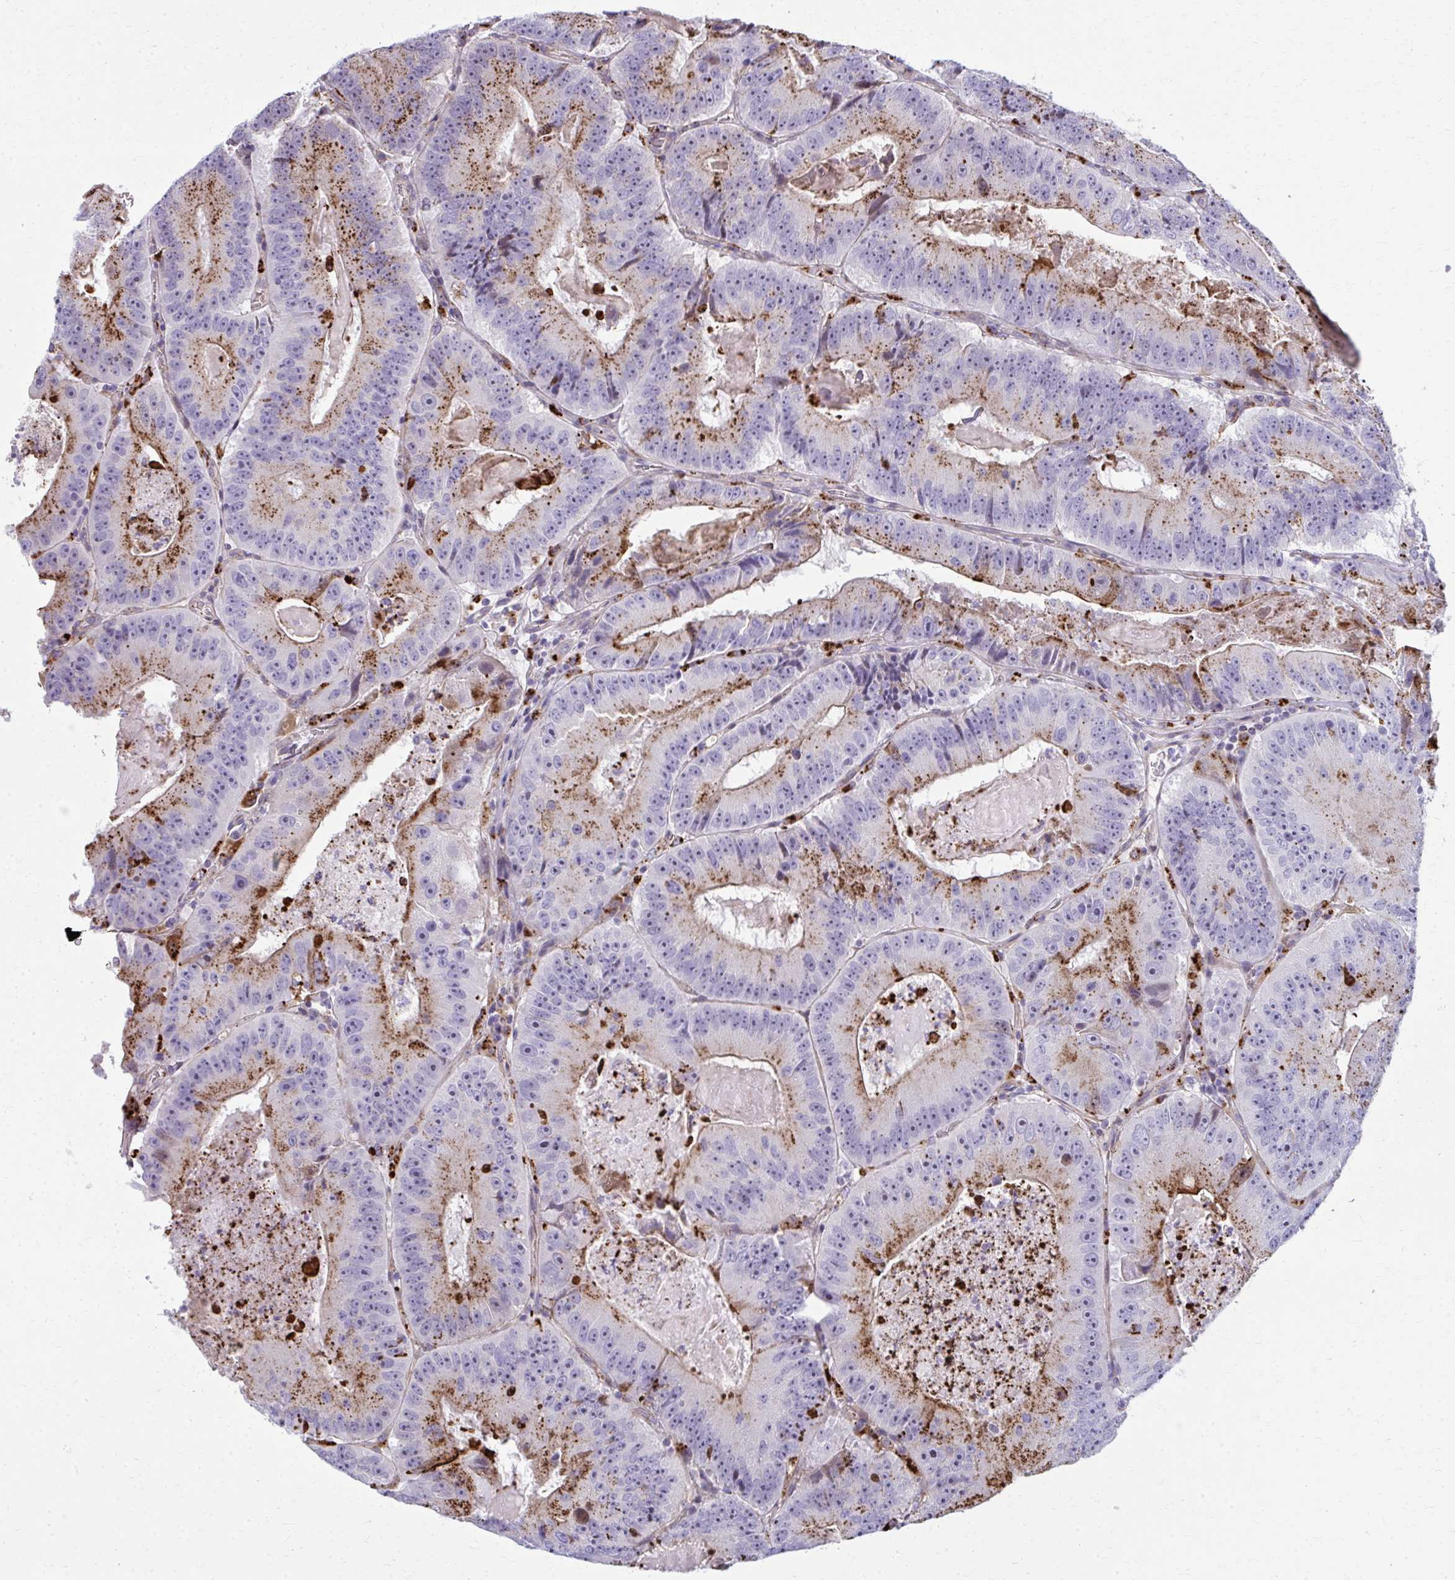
{"staining": {"intensity": "strong", "quantity": "25%-75%", "location": "cytoplasmic/membranous"}, "tissue": "colorectal cancer", "cell_type": "Tumor cells", "image_type": "cancer", "snomed": [{"axis": "morphology", "description": "Adenocarcinoma, NOS"}, {"axis": "topography", "description": "Colon"}], "caption": "Immunohistochemical staining of colorectal cancer (adenocarcinoma) reveals high levels of strong cytoplasmic/membranous positivity in approximately 25%-75% of tumor cells.", "gene": "LRRC4B", "patient": {"sex": "female", "age": 86}}